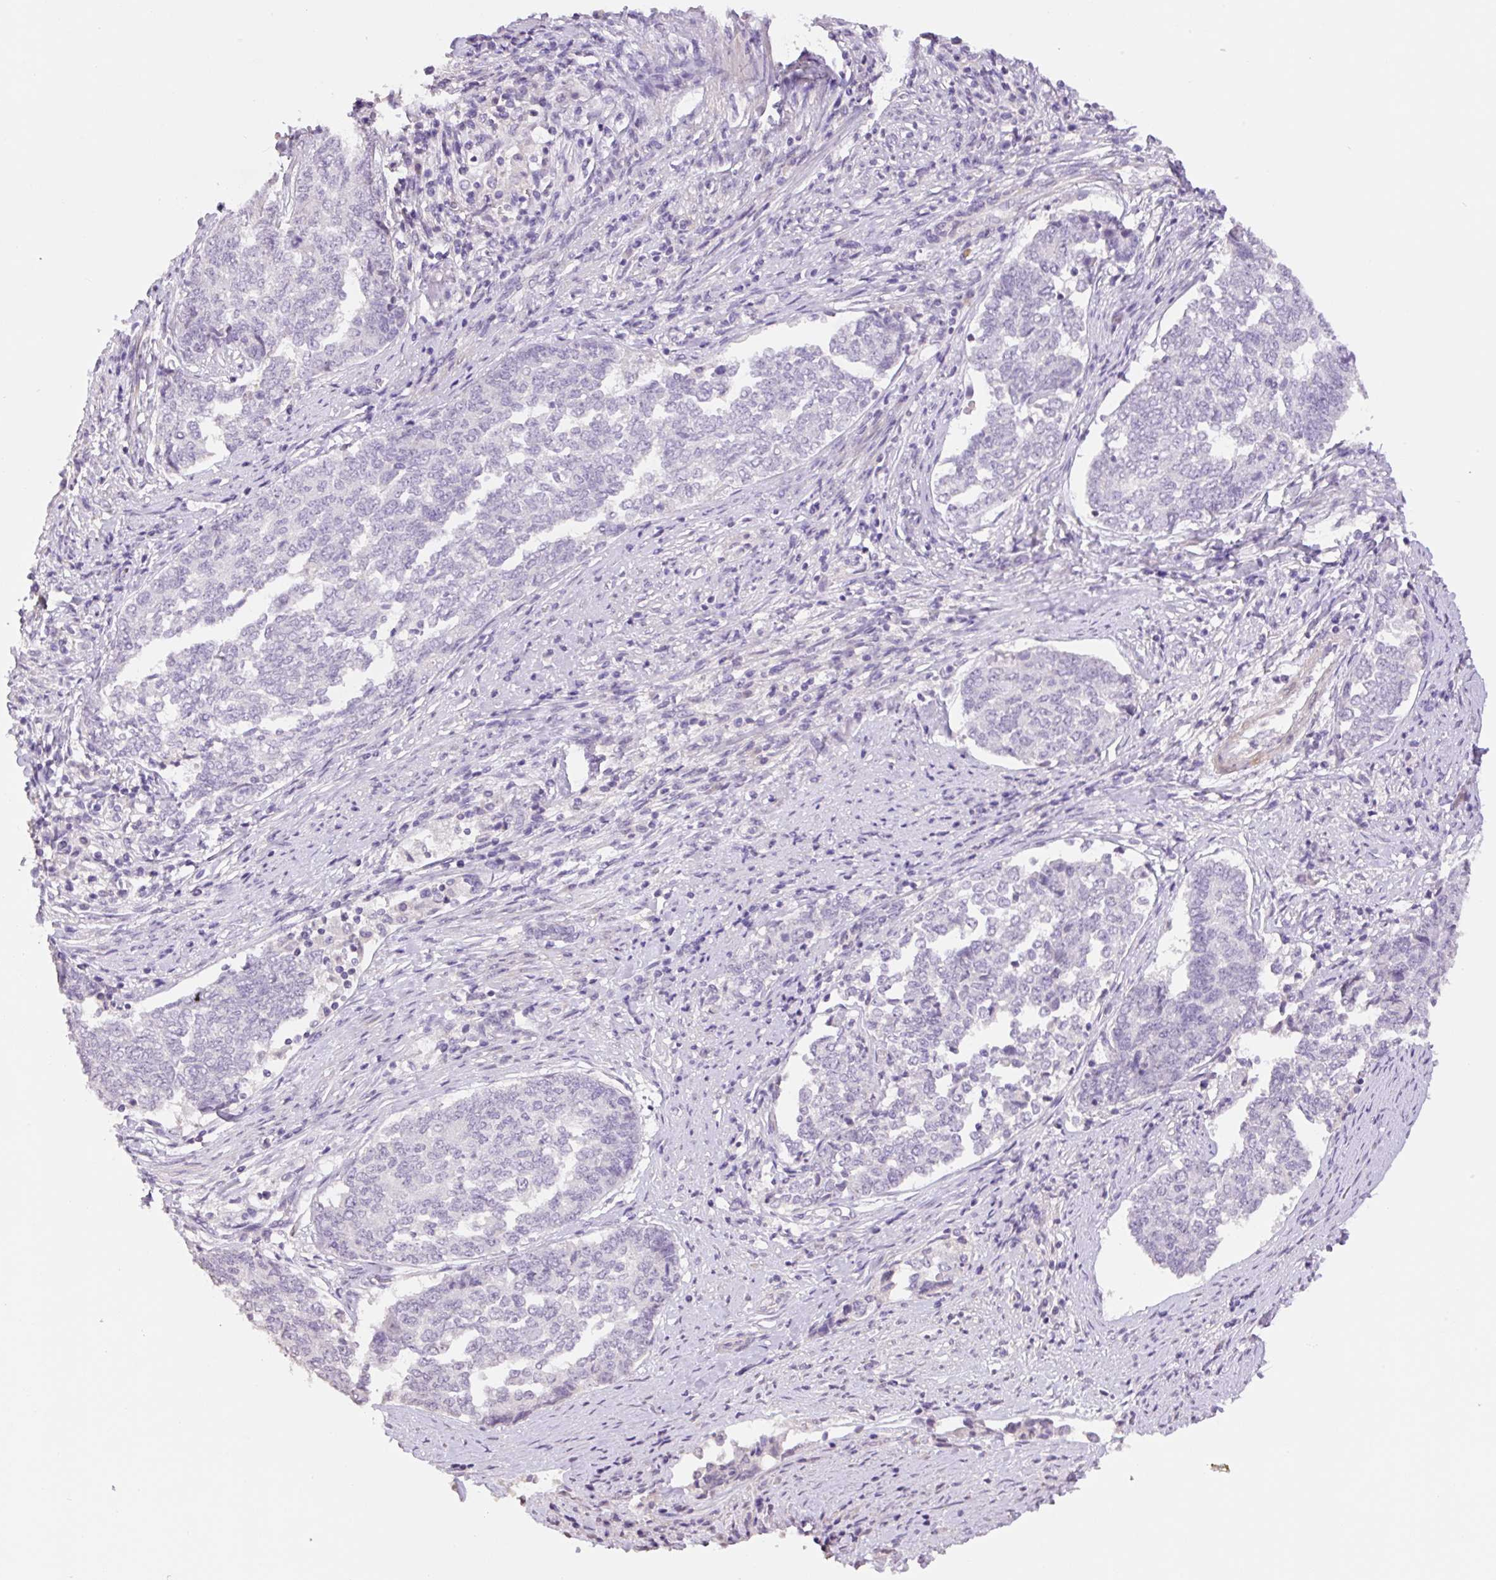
{"staining": {"intensity": "negative", "quantity": "none", "location": "none"}, "tissue": "endometrial cancer", "cell_type": "Tumor cells", "image_type": "cancer", "snomed": [{"axis": "morphology", "description": "Adenocarcinoma, NOS"}, {"axis": "topography", "description": "Endometrium"}], "caption": "Immunohistochemistry (IHC) micrograph of neoplastic tissue: endometrial adenocarcinoma stained with DAB reveals no significant protein positivity in tumor cells.", "gene": "HCRTR2", "patient": {"sex": "female", "age": 80}}